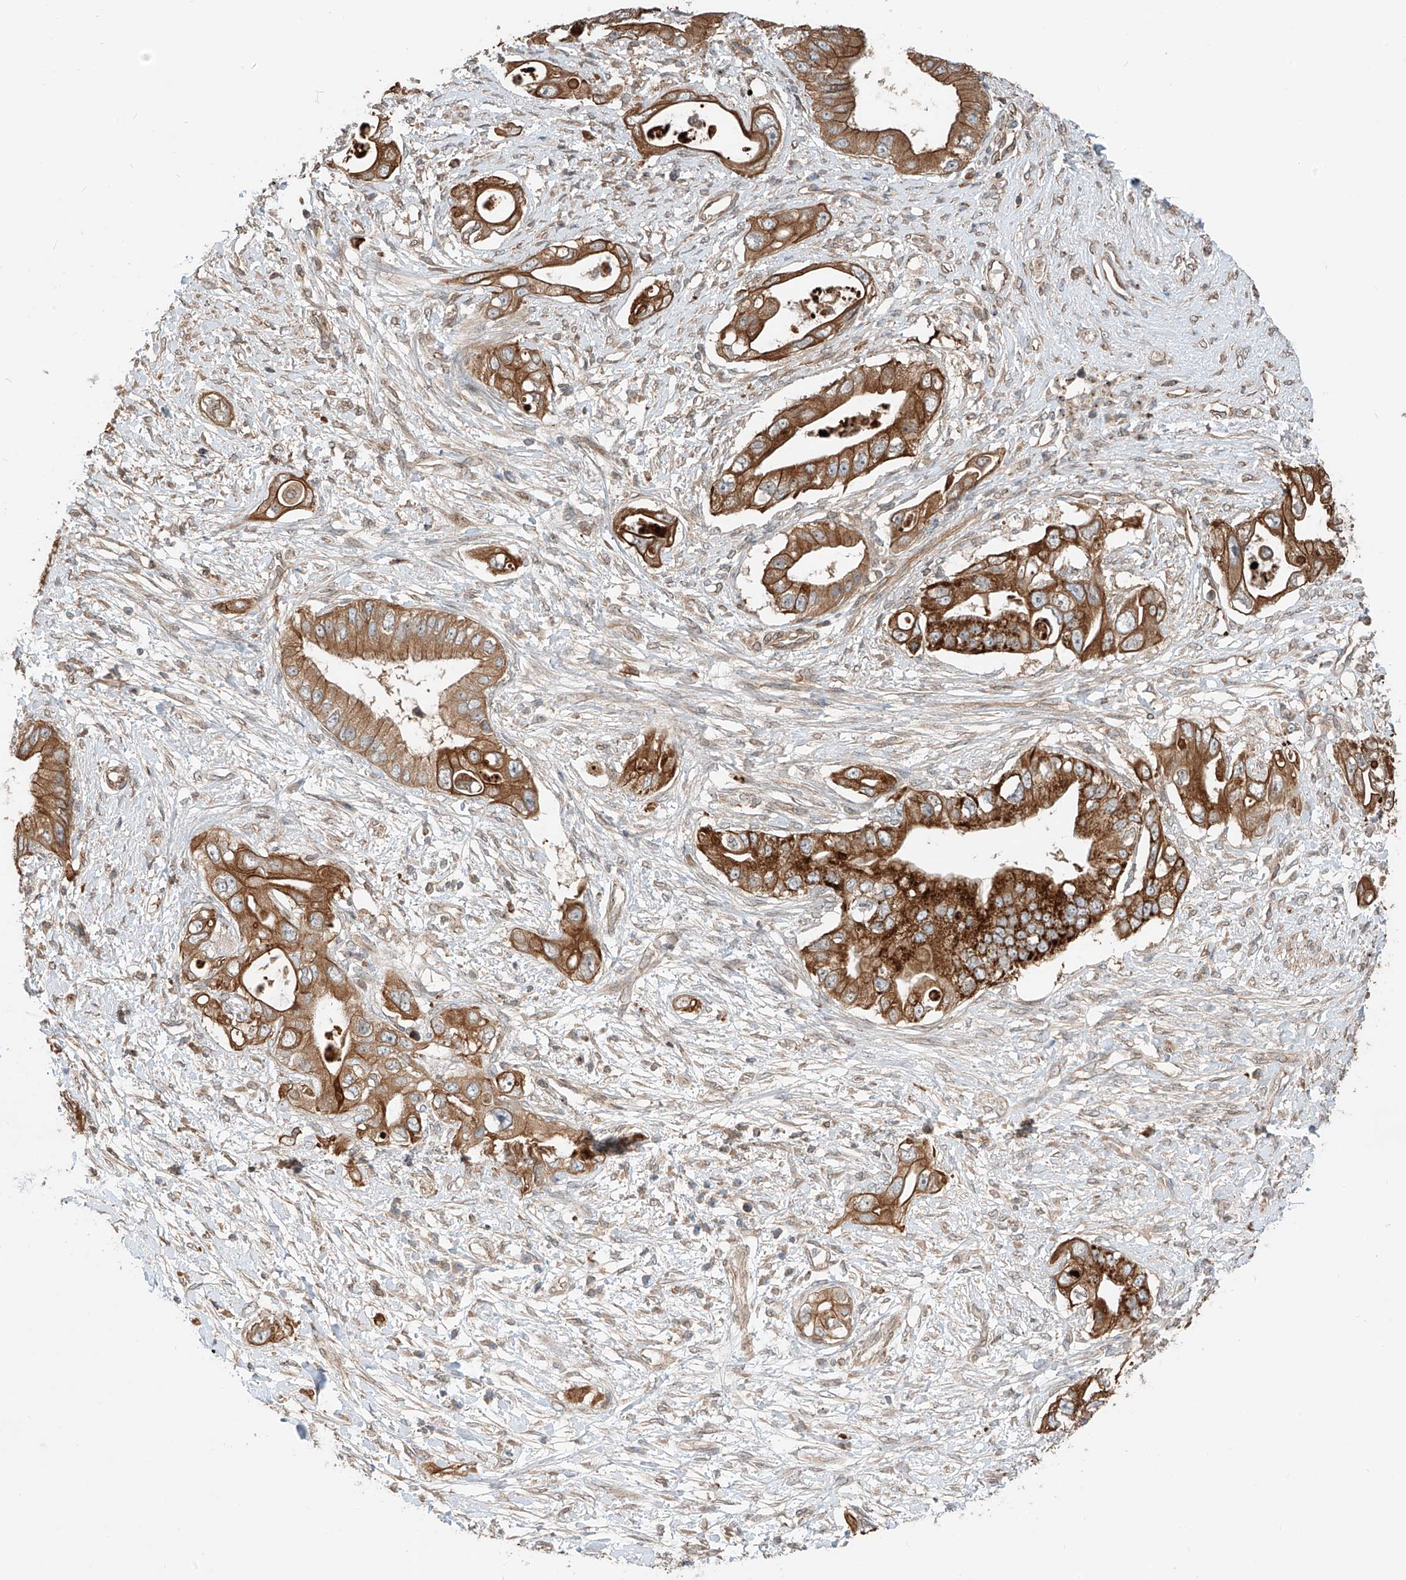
{"staining": {"intensity": "strong", "quantity": ">75%", "location": "cytoplasmic/membranous"}, "tissue": "pancreatic cancer", "cell_type": "Tumor cells", "image_type": "cancer", "snomed": [{"axis": "morphology", "description": "Inflammation, NOS"}, {"axis": "morphology", "description": "Adenocarcinoma, NOS"}, {"axis": "topography", "description": "Pancreas"}], "caption": "Immunohistochemical staining of pancreatic adenocarcinoma shows strong cytoplasmic/membranous protein staining in approximately >75% of tumor cells.", "gene": "CEP162", "patient": {"sex": "female", "age": 56}}